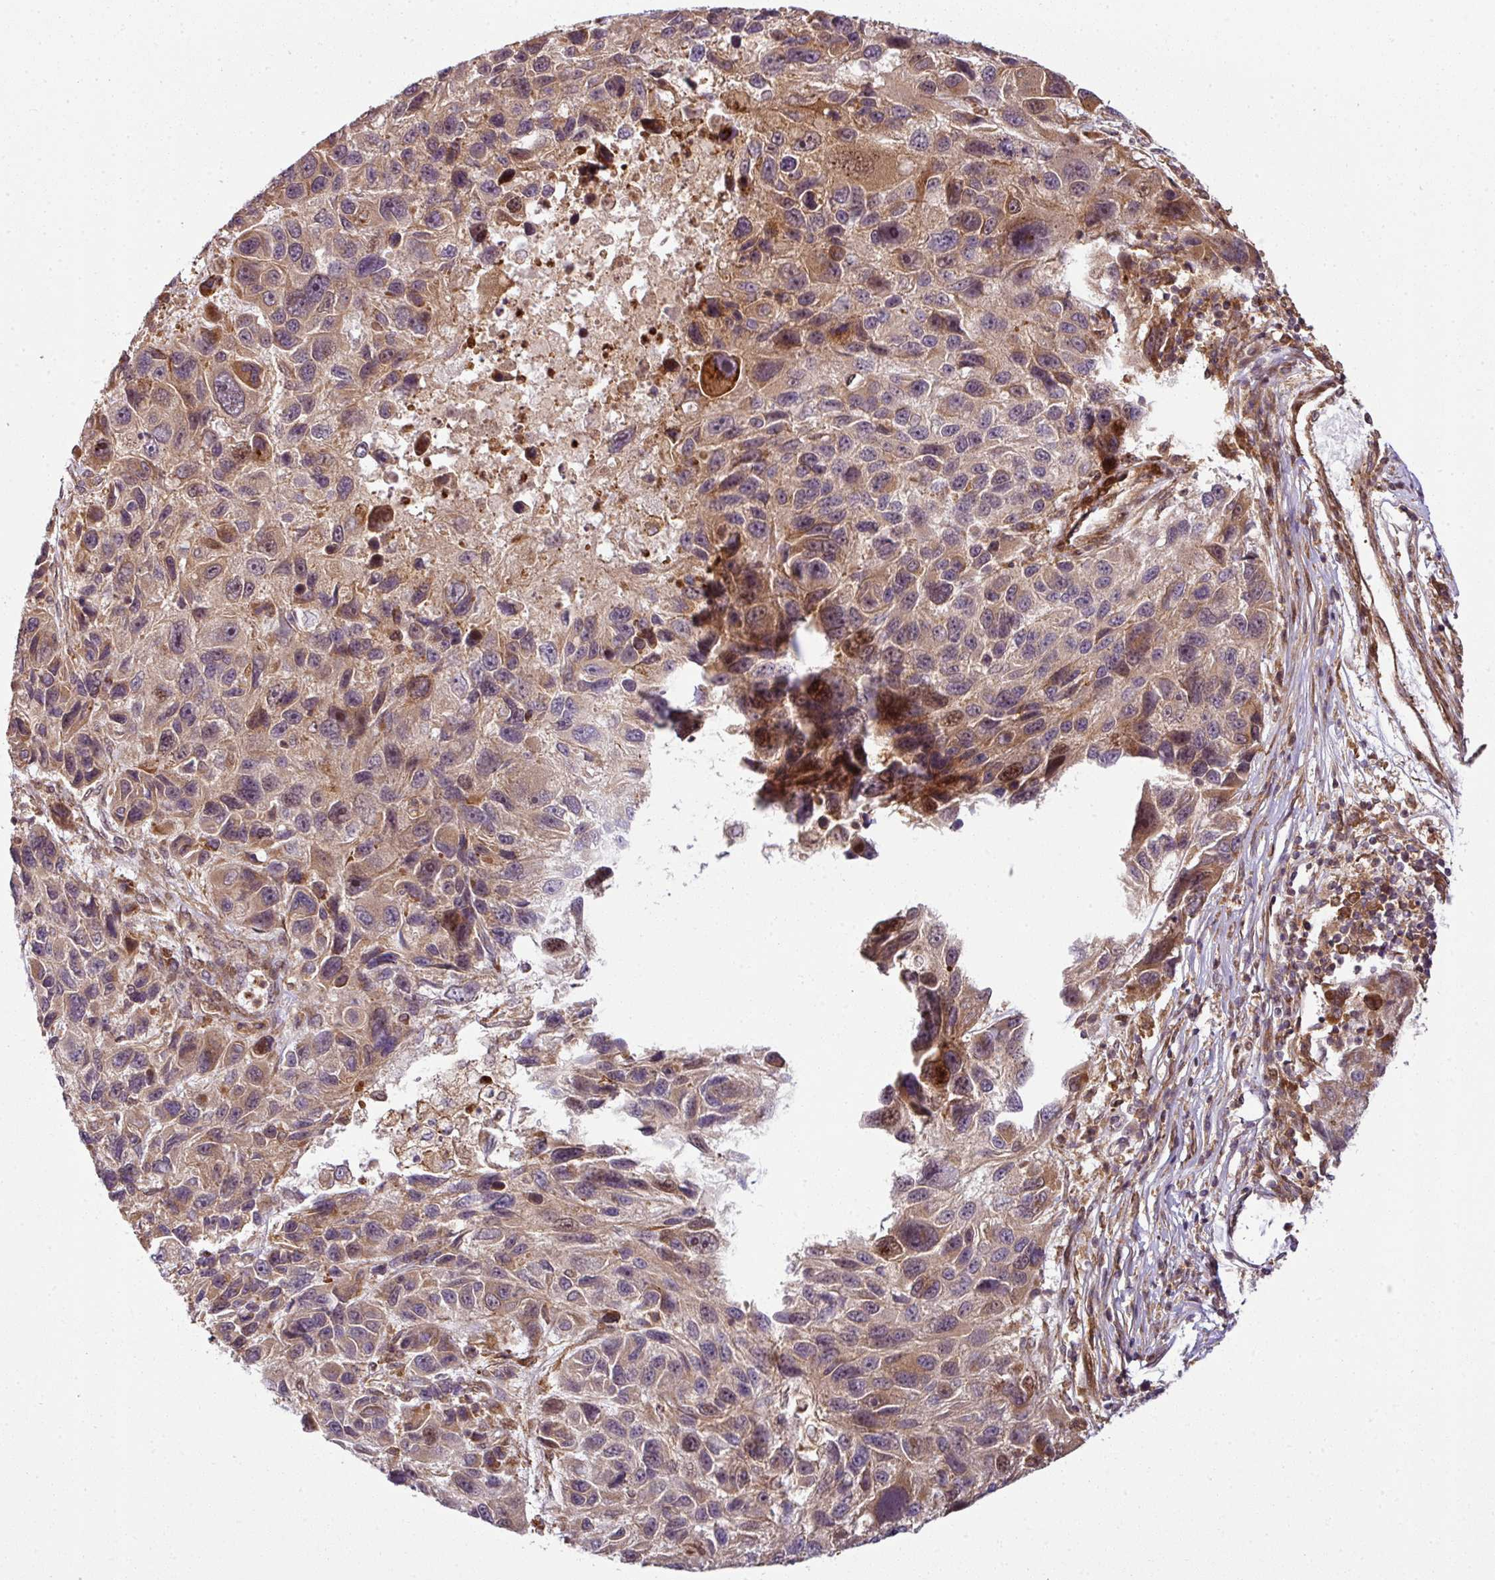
{"staining": {"intensity": "moderate", "quantity": "25%-75%", "location": "cytoplasmic/membranous"}, "tissue": "melanoma", "cell_type": "Tumor cells", "image_type": "cancer", "snomed": [{"axis": "morphology", "description": "Malignant melanoma, NOS"}, {"axis": "topography", "description": "Skin"}], "caption": "The immunohistochemical stain shows moderate cytoplasmic/membranous expression in tumor cells of melanoma tissue. (DAB = brown stain, brightfield microscopy at high magnification).", "gene": "ATAT1", "patient": {"sex": "male", "age": 53}}